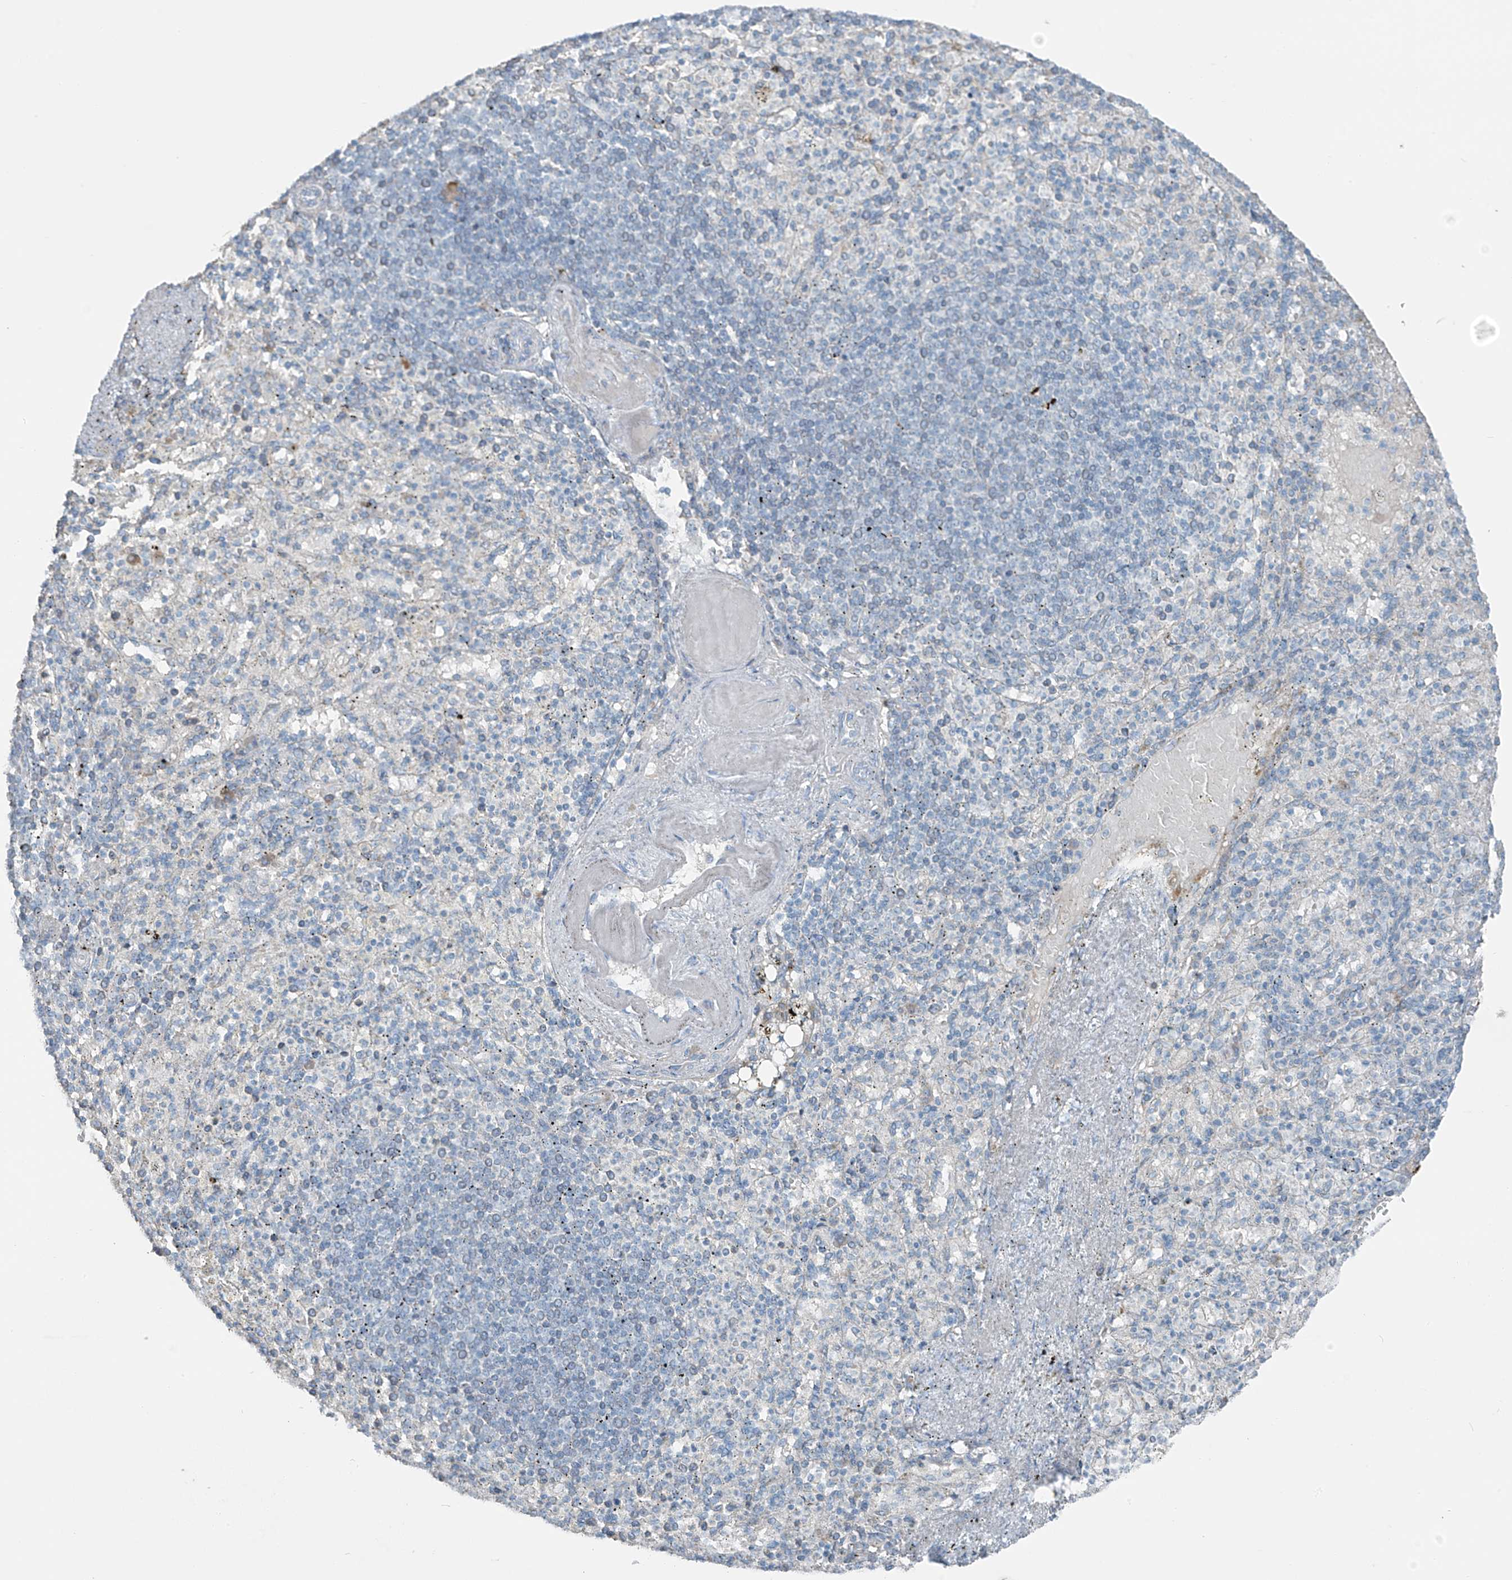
{"staining": {"intensity": "negative", "quantity": "none", "location": "none"}, "tissue": "spleen", "cell_type": "Cells in red pulp", "image_type": "normal", "snomed": [{"axis": "morphology", "description": "Normal tissue, NOS"}, {"axis": "topography", "description": "Spleen"}], "caption": "Micrograph shows no significant protein expression in cells in red pulp of benign spleen.", "gene": "FAM131C", "patient": {"sex": "female", "age": 74}}